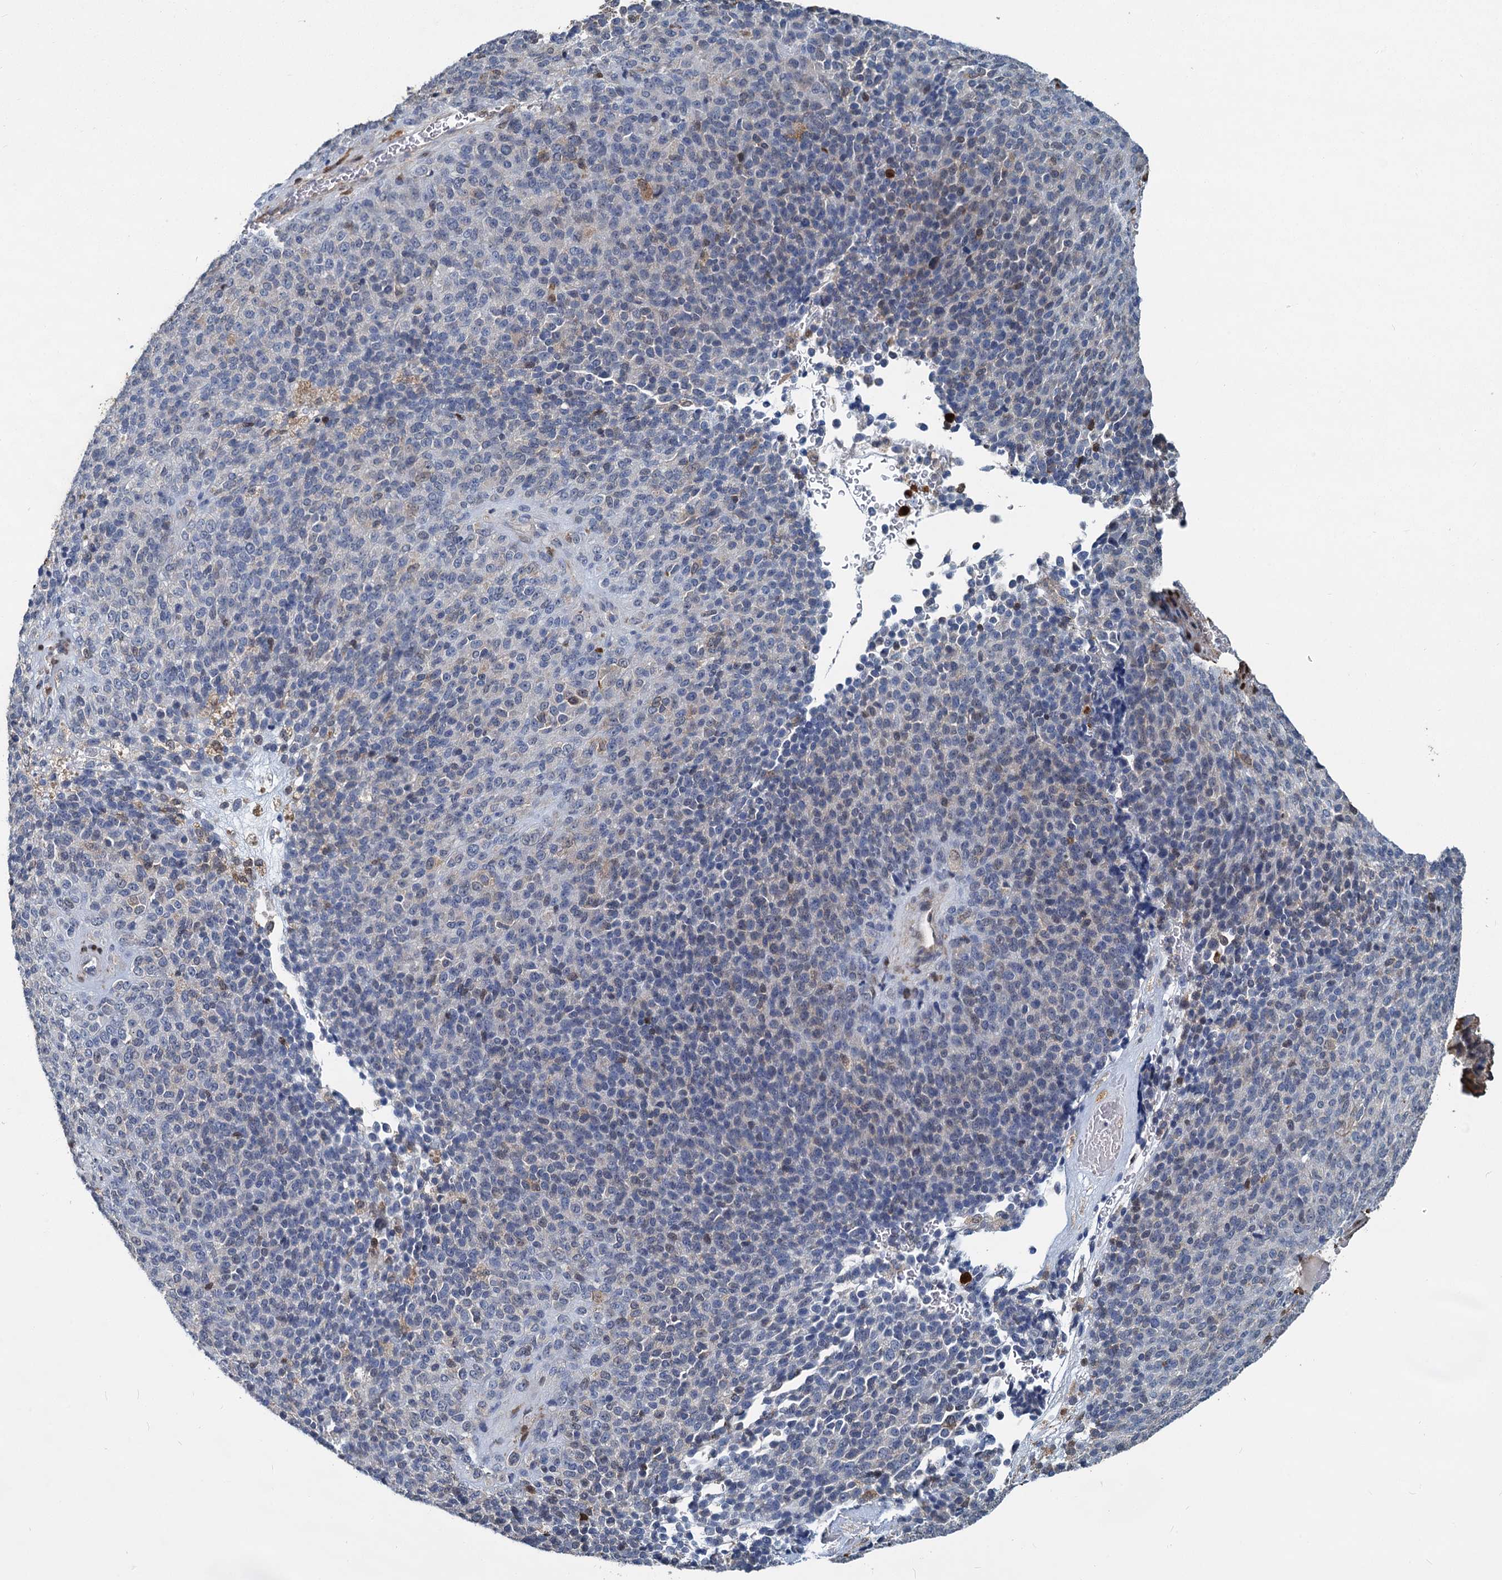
{"staining": {"intensity": "negative", "quantity": "none", "location": "none"}, "tissue": "melanoma", "cell_type": "Tumor cells", "image_type": "cancer", "snomed": [{"axis": "morphology", "description": "Malignant melanoma, Metastatic site"}, {"axis": "topography", "description": "Brain"}], "caption": "Tumor cells show no significant protein staining in malignant melanoma (metastatic site).", "gene": "S100A6", "patient": {"sex": "female", "age": 56}}